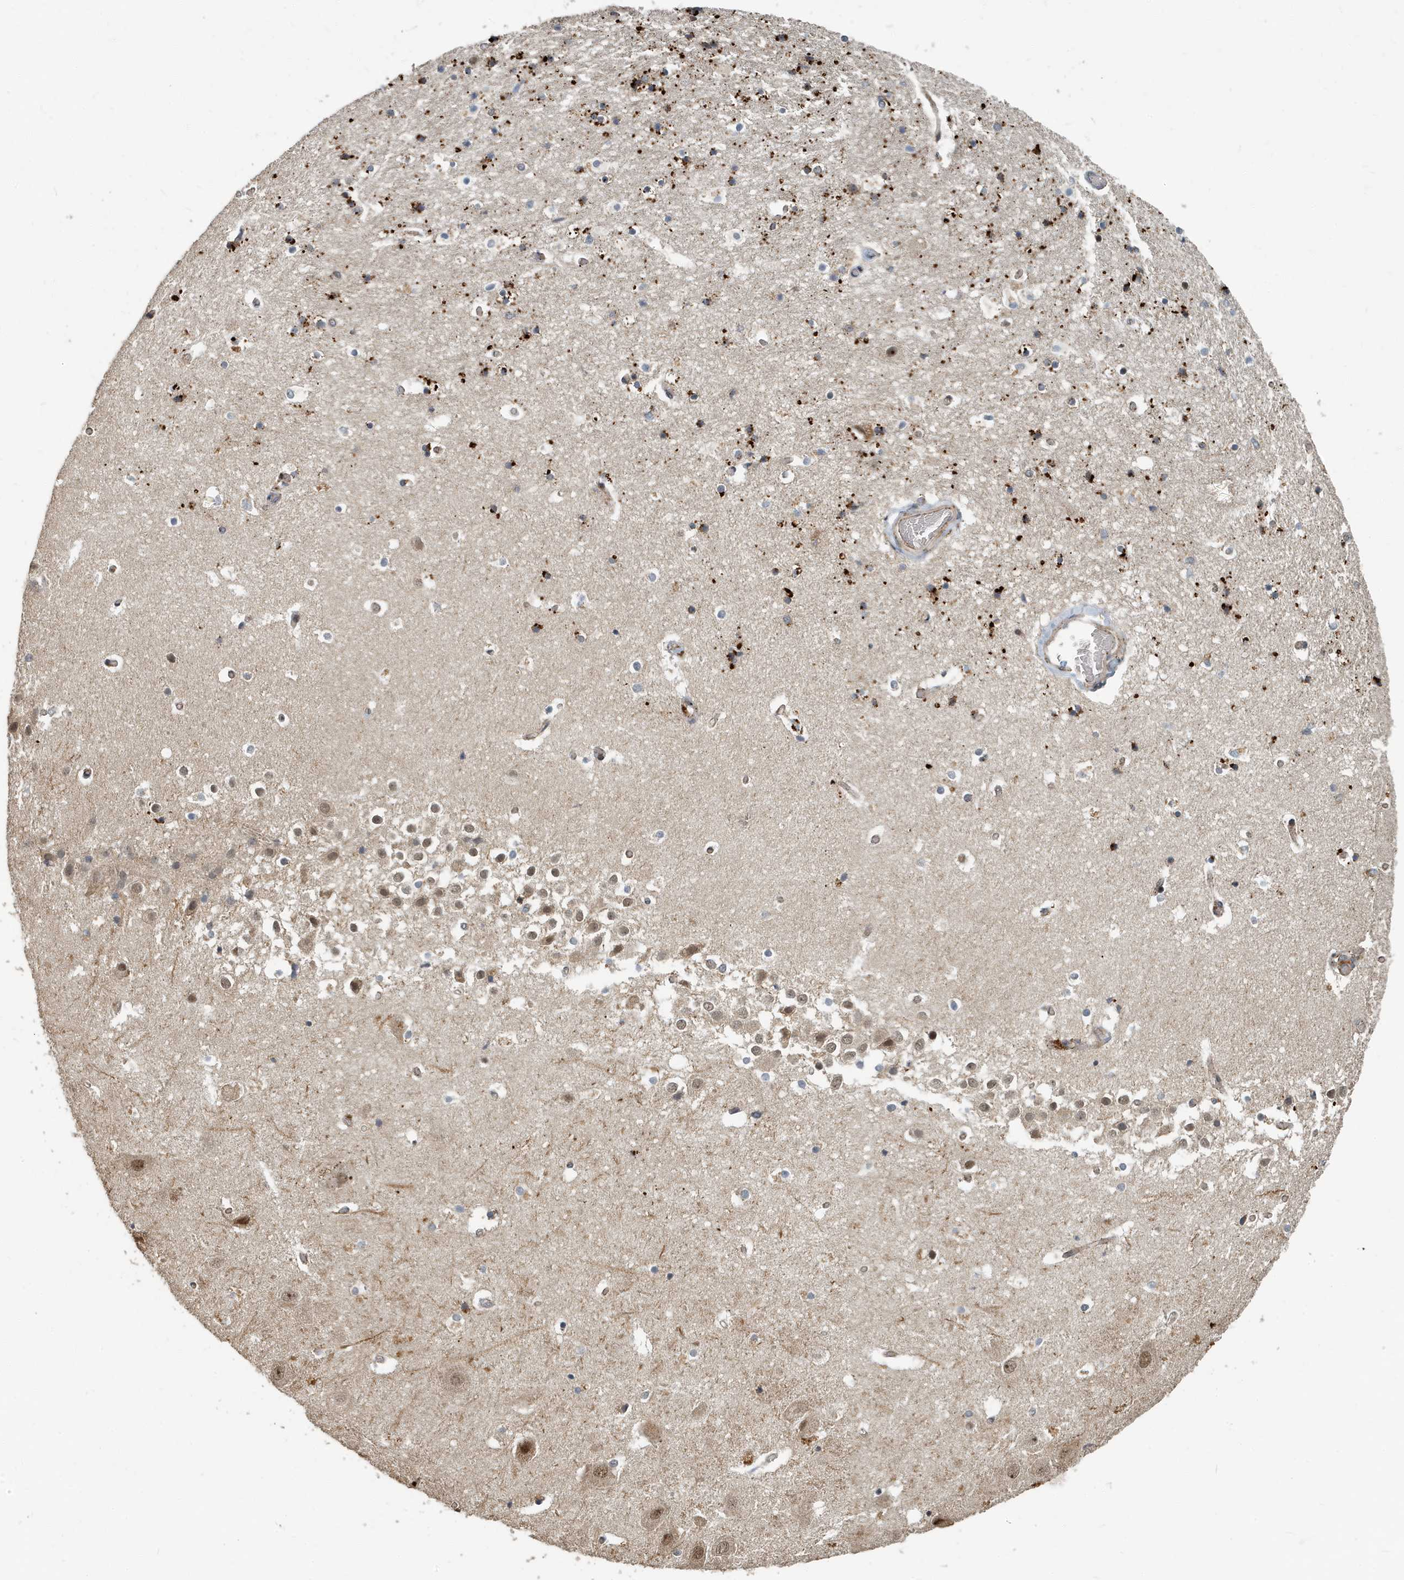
{"staining": {"intensity": "weak", "quantity": "<25%", "location": "cytoplasmic/membranous"}, "tissue": "hippocampus", "cell_type": "Glial cells", "image_type": "normal", "snomed": [{"axis": "morphology", "description": "Normal tissue, NOS"}, {"axis": "topography", "description": "Hippocampus"}], "caption": "This photomicrograph is of benign hippocampus stained with immunohistochemistry to label a protein in brown with the nuclei are counter-stained blue. There is no expression in glial cells.", "gene": "KIF15", "patient": {"sex": "female", "age": 52}}